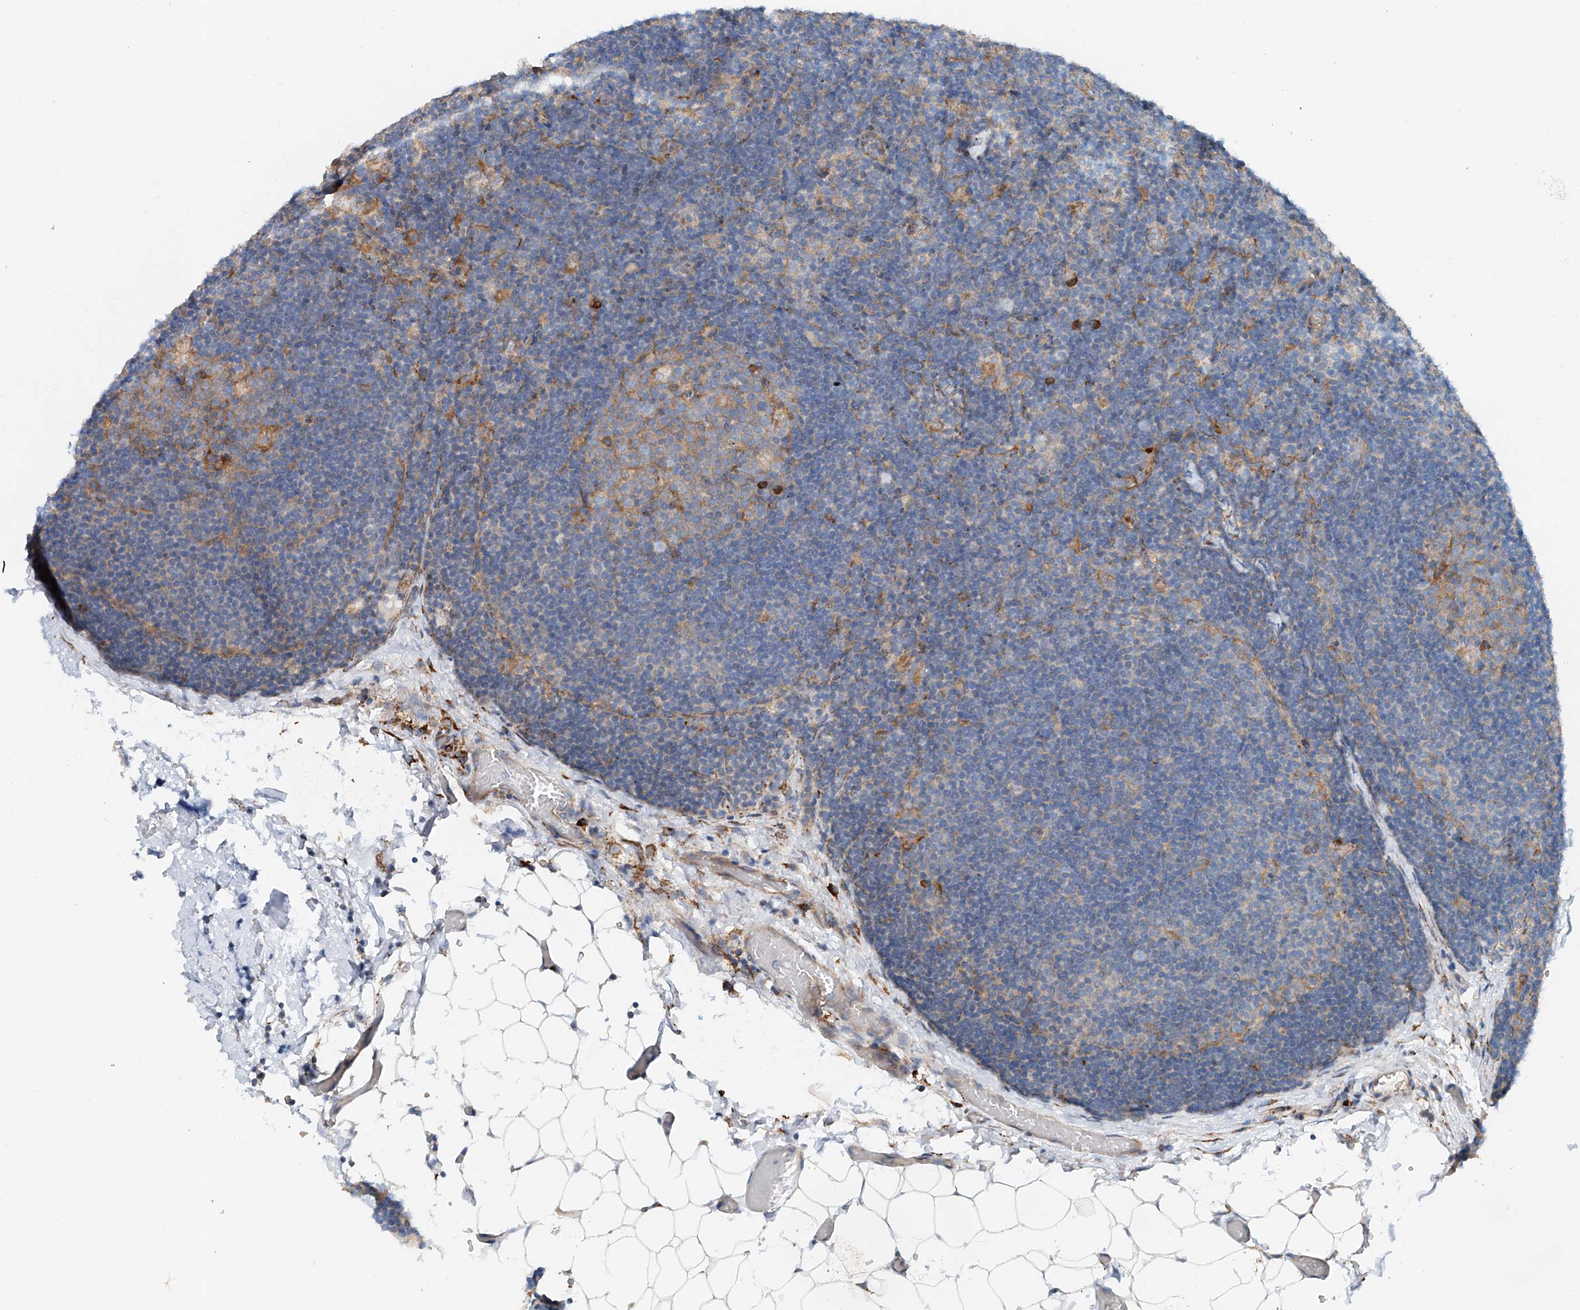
{"staining": {"intensity": "moderate", "quantity": ">75%", "location": "cytoplasmic/membranous"}, "tissue": "lymph node", "cell_type": "Germinal center cells", "image_type": "normal", "snomed": [{"axis": "morphology", "description": "Normal tissue, NOS"}, {"axis": "topography", "description": "Lymph node"}], "caption": "The photomicrograph reveals staining of benign lymph node, revealing moderate cytoplasmic/membranous protein staining (brown color) within germinal center cells. The staining was performed using DAB (3,3'-diaminobenzidine), with brown indicating positive protein expression. Nuclei are stained blue with hematoxylin.", "gene": "SNAP29", "patient": {"sex": "female", "age": 22}}